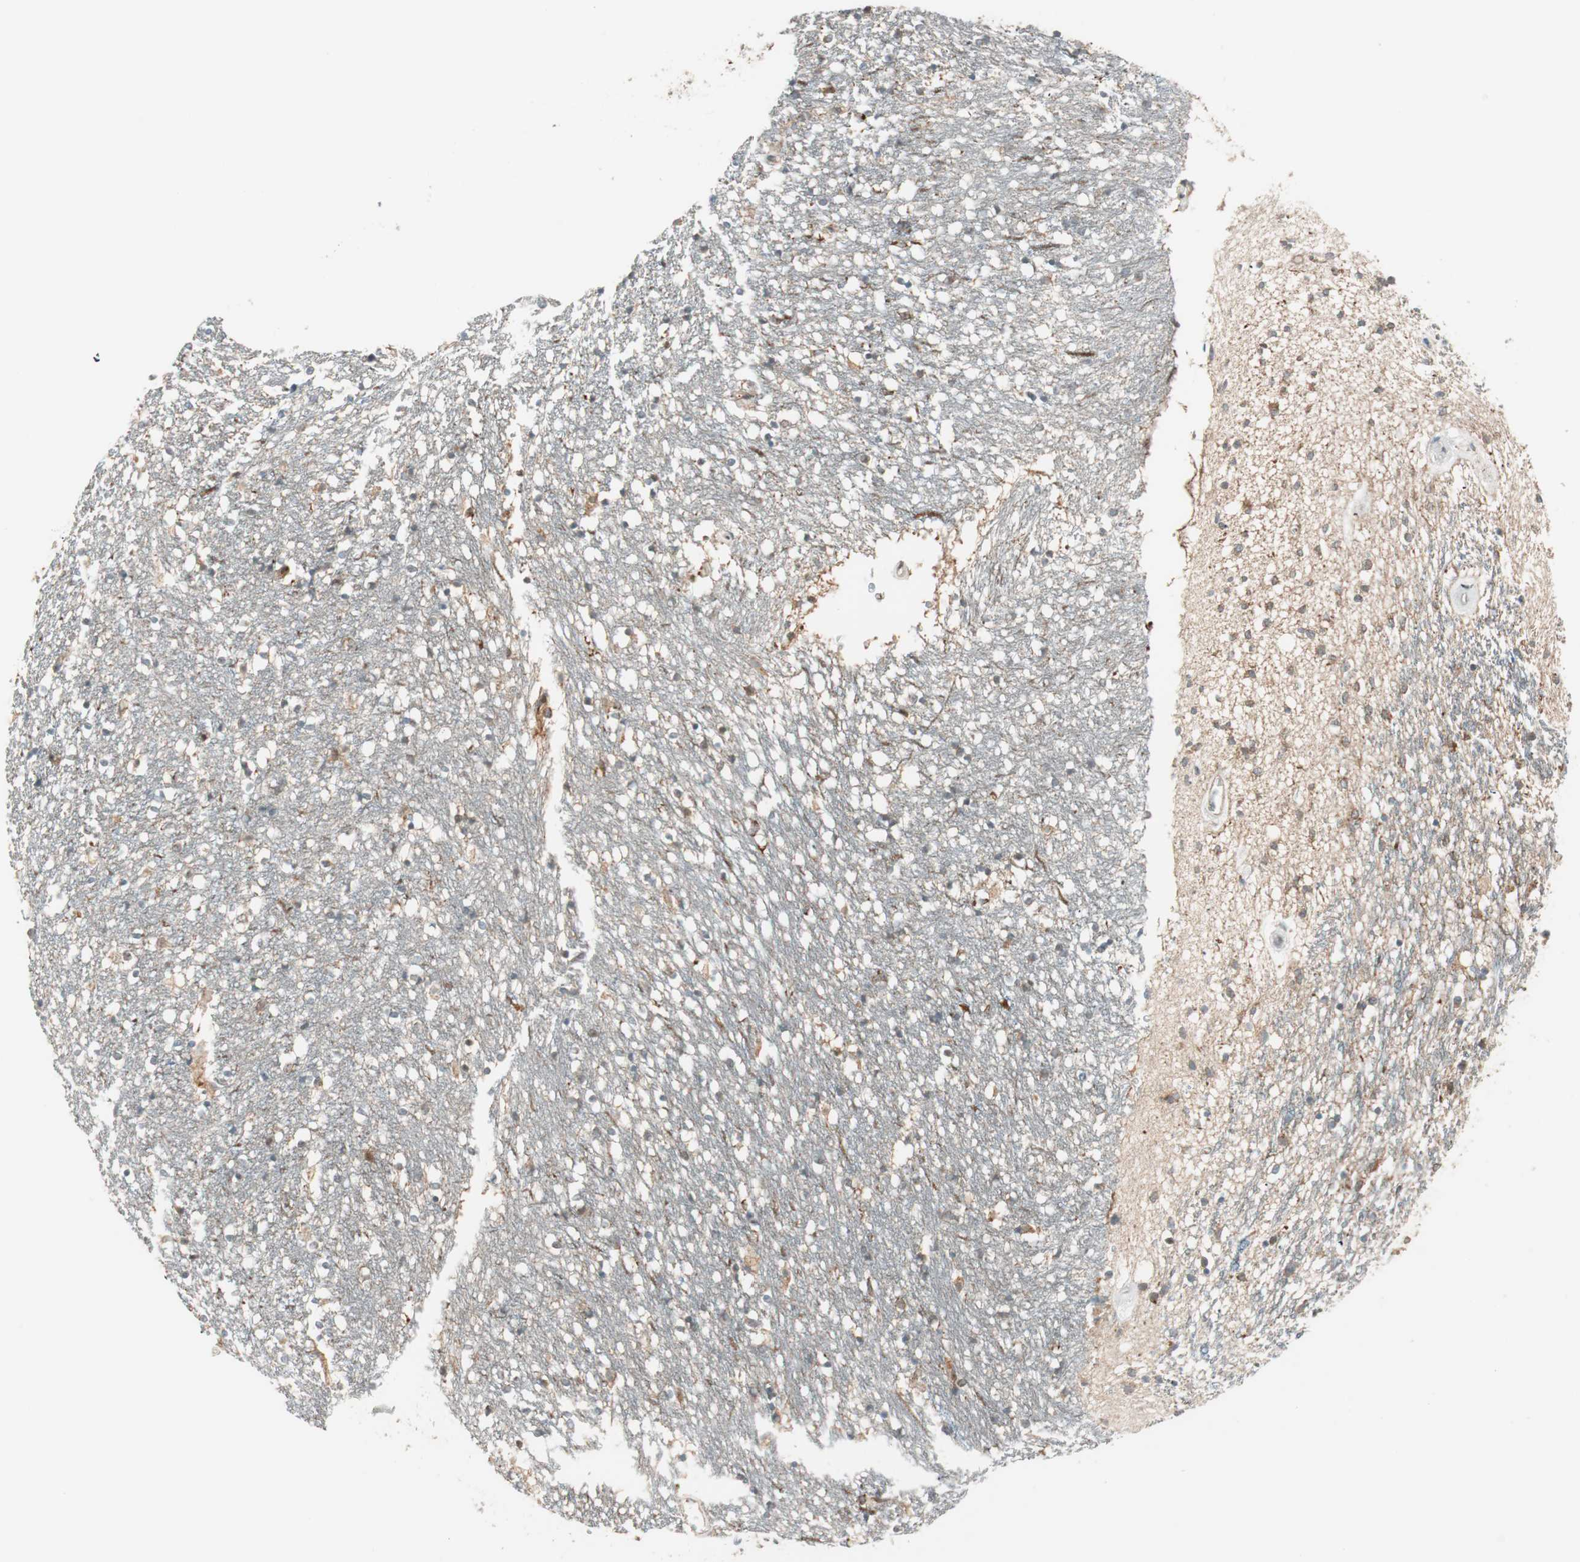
{"staining": {"intensity": "moderate", "quantity": "<25%", "location": "cytoplasmic/membranous"}, "tissue": "caudate", "cell_type": "Glial cells", "image_type": "normal", "snomed": [{"axis": "morphology", "description": "Normal tissue, NOS"}, {"axis": "topography", "description": "Lateral ventricle wall"}], "caption": "IHC histopathology image of benign caudate: human caudate stained using immunohistochemistry demonstrates low levels of moderate protein expression localized specifically in the cytoplasmic/membranous of glial cells, appearing as a cytoplasmic/membranous brown color.", "gene": "ABI1", "patient": {"sex": "female", "age": 54}}